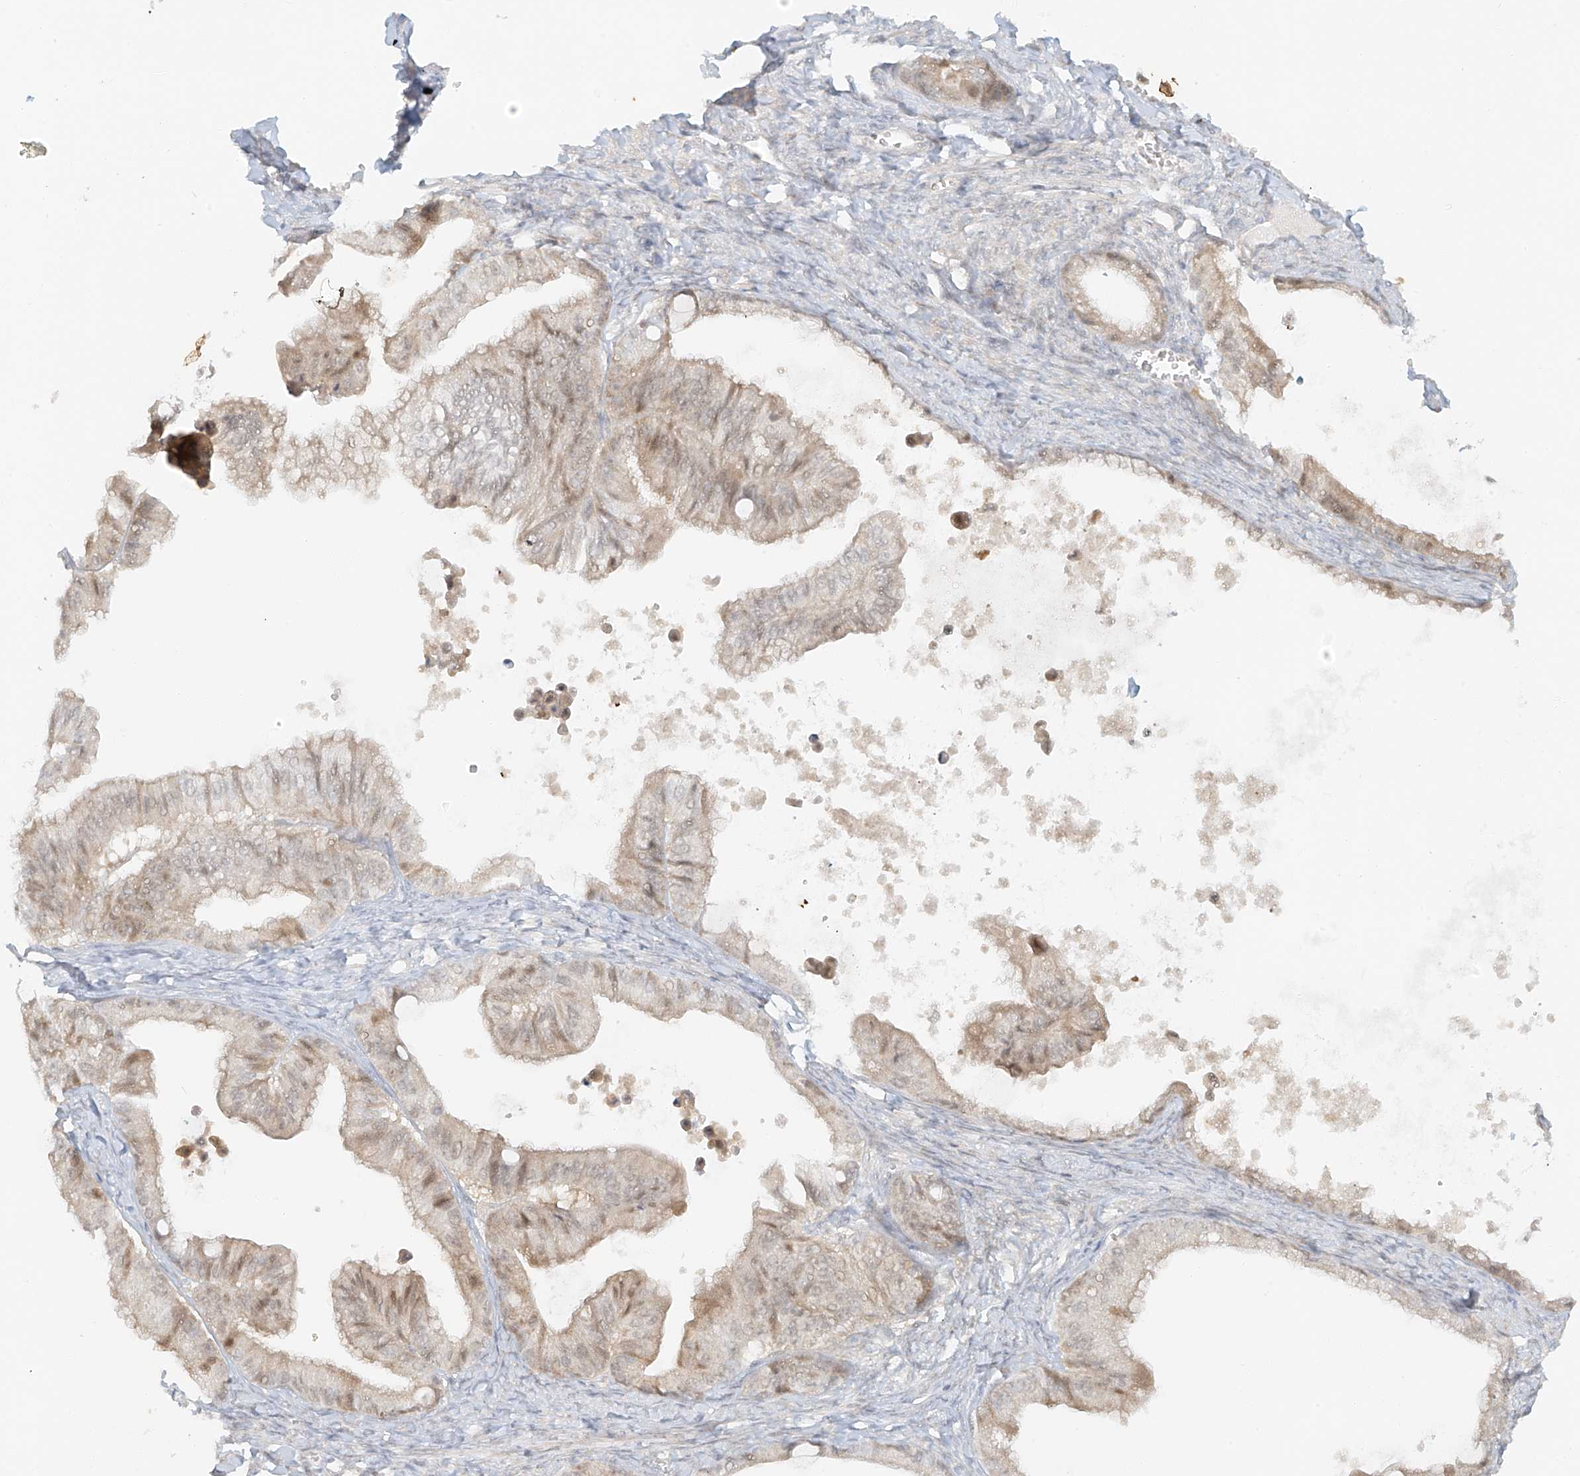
{"staining": {"intensity": "weak", "quantity": "25%-75%", "location": "cytoplasmic/membranous,nuclear"}, "tissue": "ovarian cancer", "cell_type": "Tumor cells", "image_type": "cancer", "snomed": [{"axis": "morphology", "description": "Cystadenocarcinoma, mucinous, NOS"}, {"axis": "topography", "description": "Ovary"}], "caption": "Approximately 25%-75% of tumor cells in ovarian mucinous cystadenocarcinoma demonstrate weak cytoplasmic/membranous and nuclear protein positivity as visualized by brown immunohistochemical staining.", "gene": "MIPEP", "patient": {"sex": "female", "age": 71}}